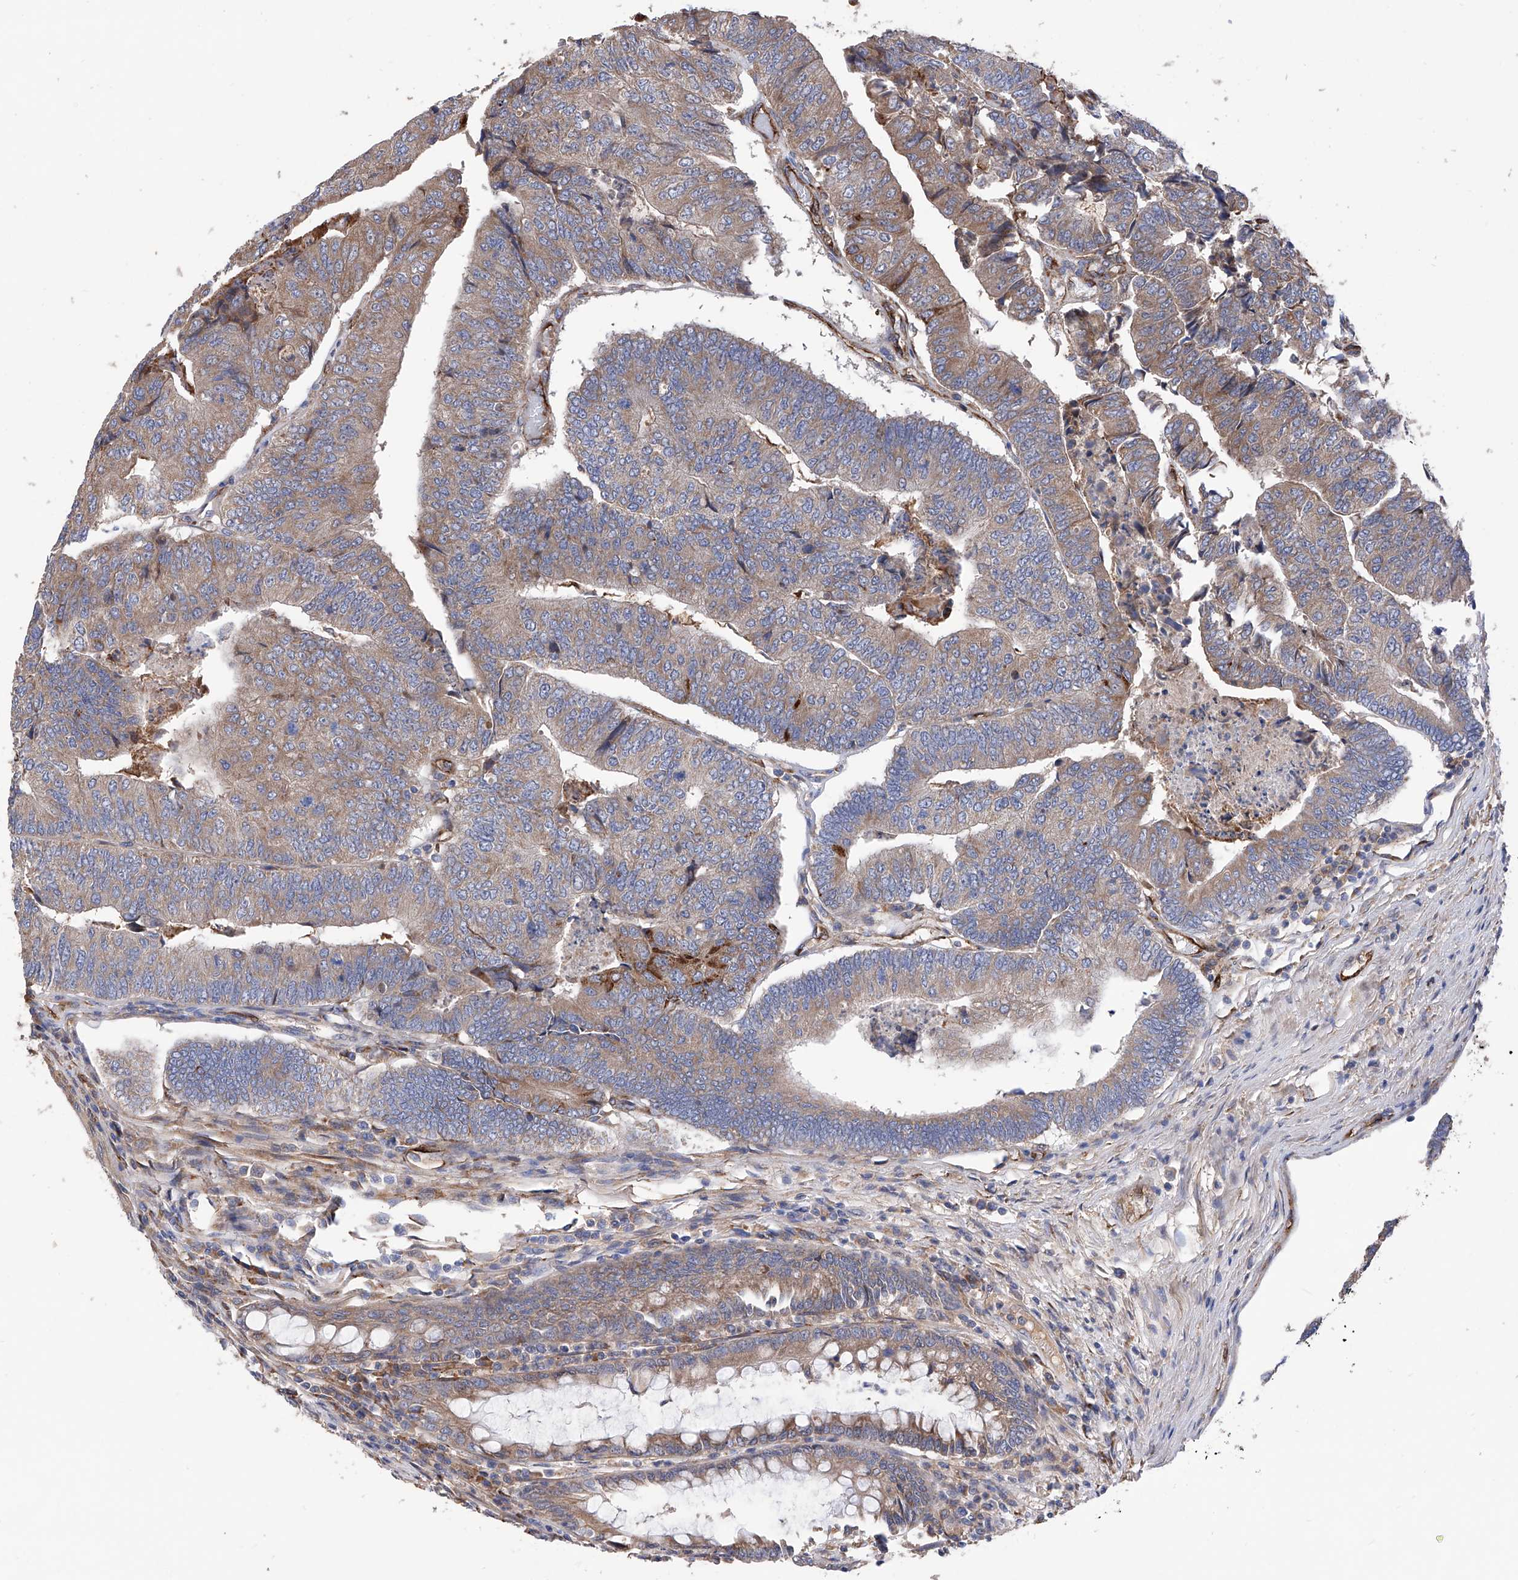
{"staining": {"intensity": "moderate", "quantity": ">75%", "location": "cytoplasmic/membranous"}, "tissue": "colorectal cancer", "cell_type": "Tumor cells", "image_type": "cancer", "snomed": [{"axis": "morphology", "description": "Adenocarcinoma, NOS"}, {"axis": "topography", "description": "Colon"}], "caption": "A brown stain shows moderate cytoplasmic/membranous expression of a protein in human colorectal cancer tumor cells. Nuclei are stained in blue.", "gene": "INPP5B", "patient": {"sex": "female", "age": 67}}